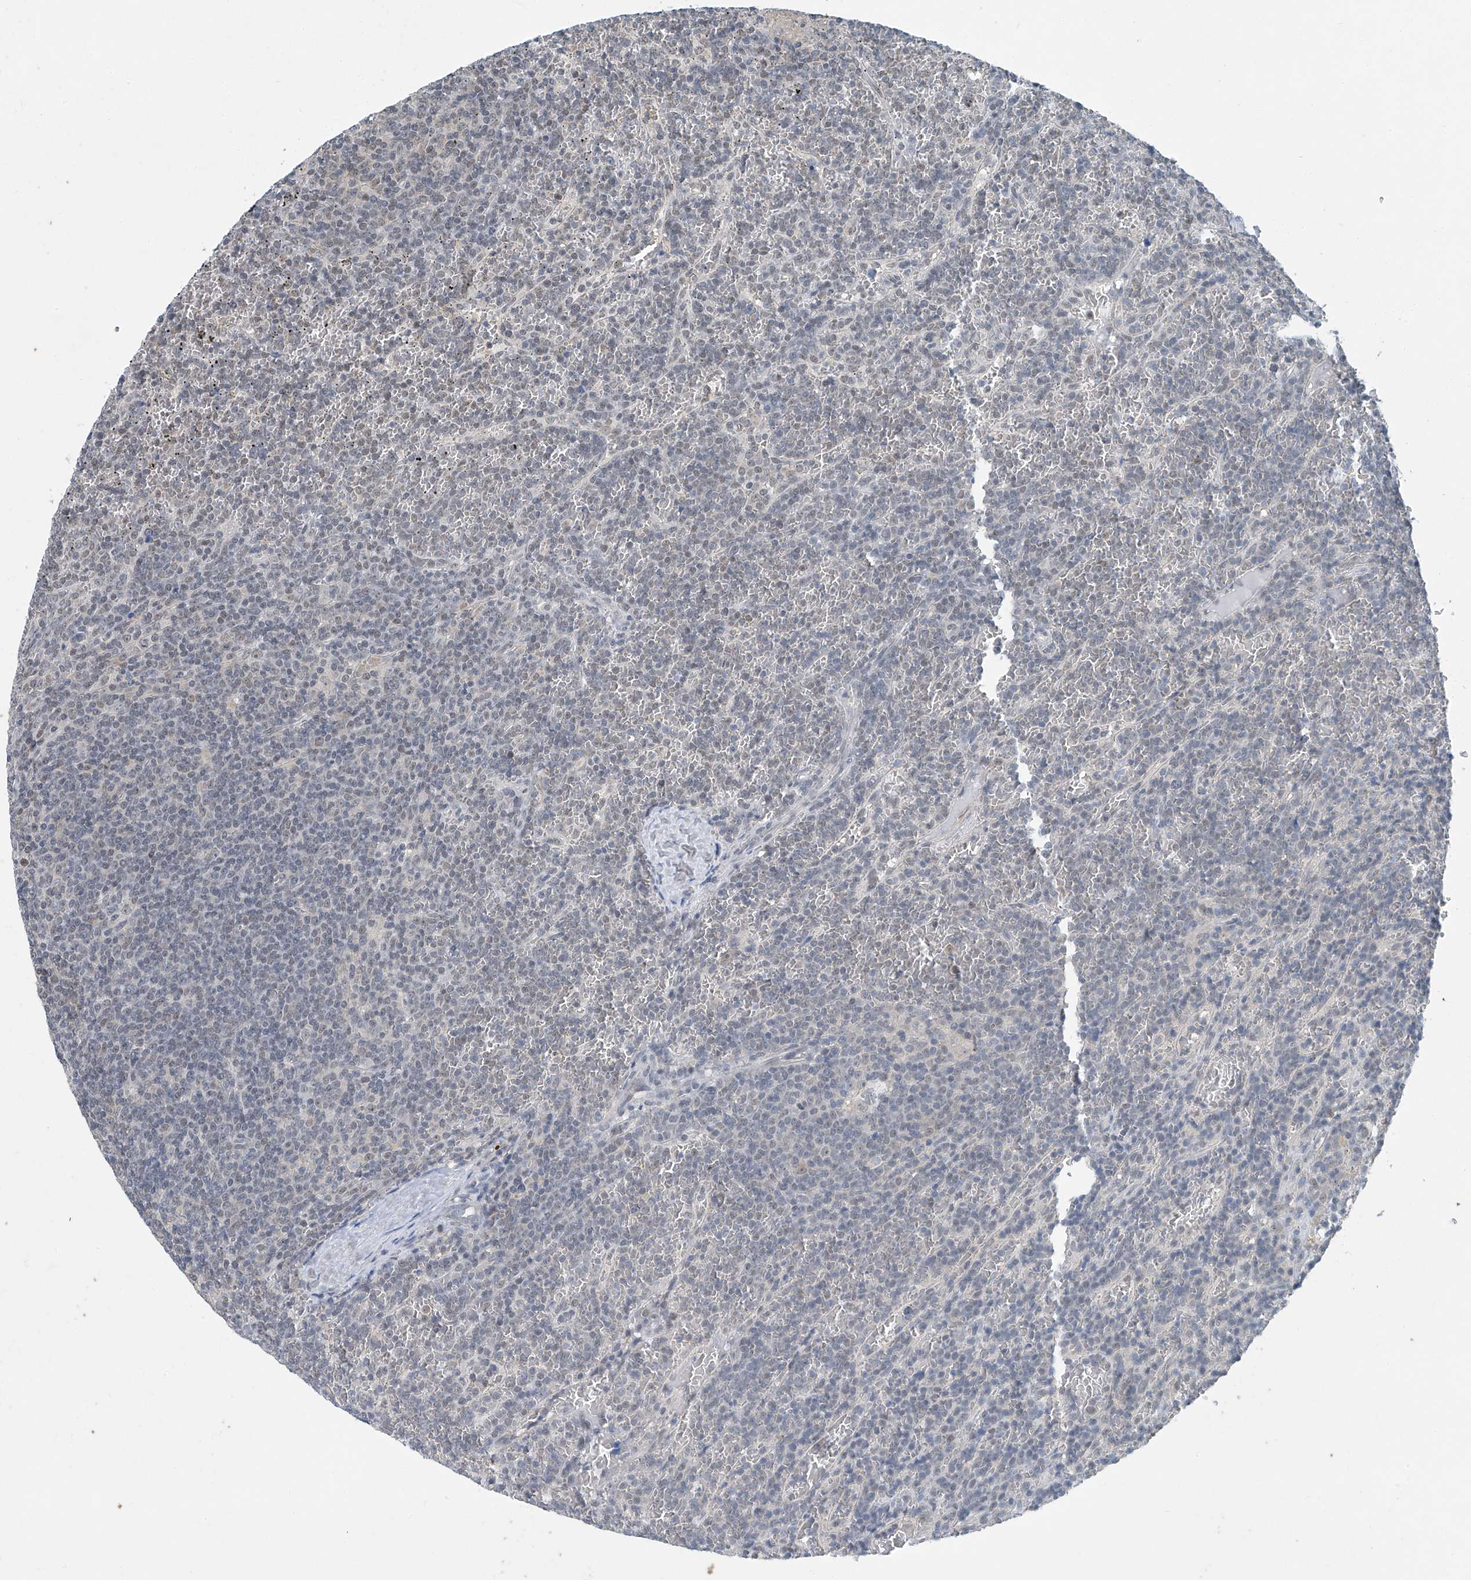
{"staining": {"intensity": "negative", "quantity": "none", "location": "none"}, "tissue": "lymphoma", "cell_type": "Tumor cells", "image_type": "cancer", "snomed": [{"axis": "morphology", "description": "Malignant lymphoma, non-Hodgkin's type, Low grade"}, {"axis": "topography", "description": "Spleen"}], "caption": "Tumor cells are negative for protein expression in human lymphoma.", "gene": "TAF8", "patient": {"sex": "female", "age": 19}}